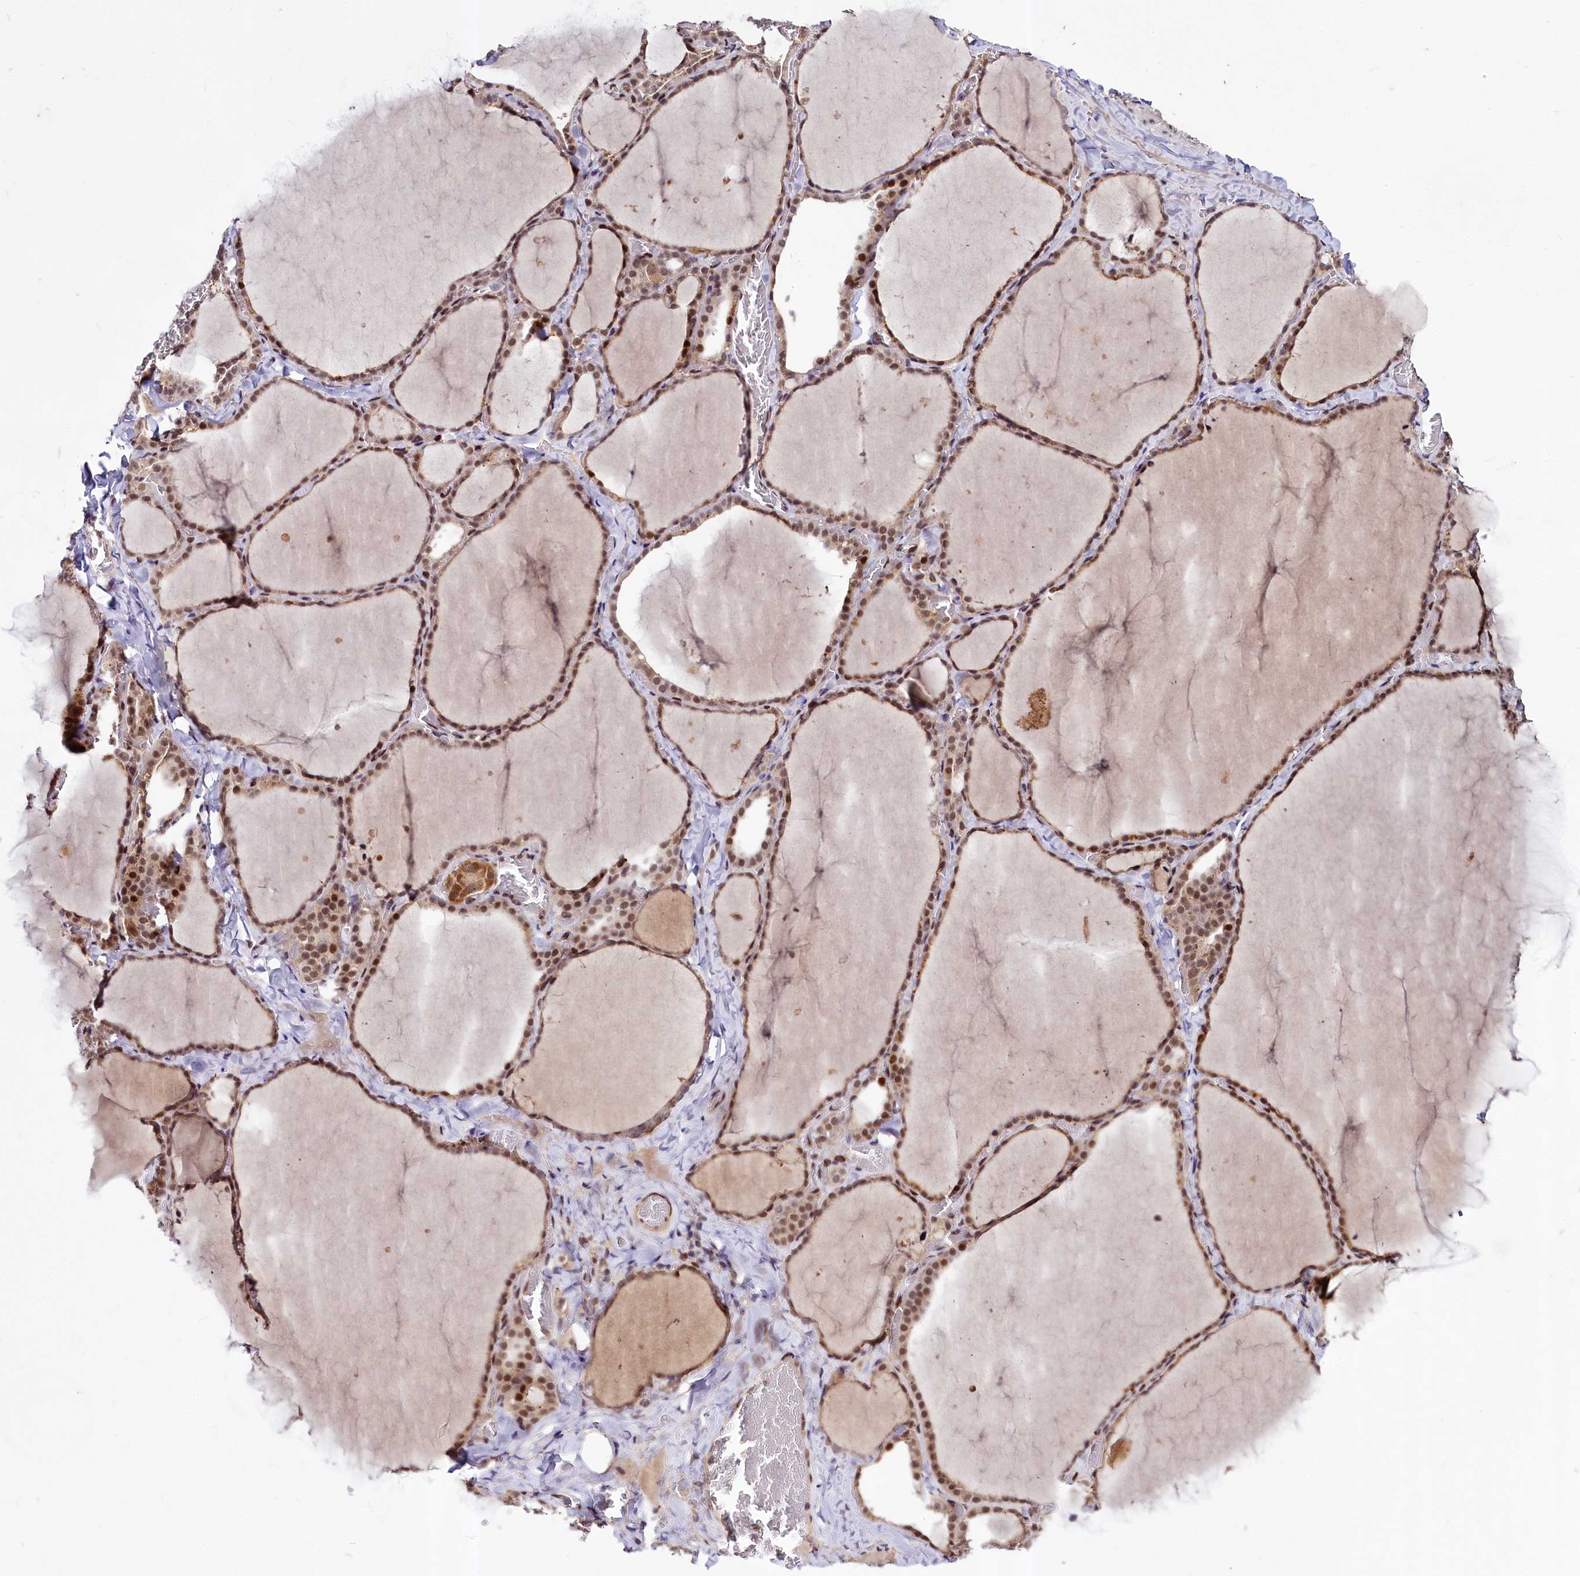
{"staining": {"intensity": "moderate", "quantity": ">75%", "location": "nuclear"}, "tissue": "thyroid gland", "cell_type": "Glandular cells", "image_type": "normal", "snomed": [{"axis": "morphology", "description": "Normal tissue, NOS"}, {"axis": "topography", "description": "Thyroid gland"}], "caption": "Immunohistochemistry (DAB (3,3'-diaminobenzidine)) staining of normal human thyroid gland displays moderate nuclear protein expression in about >75% of glandular cells.", "gene": "MAML2", "patient": {"sex": "female", "age": 22}}